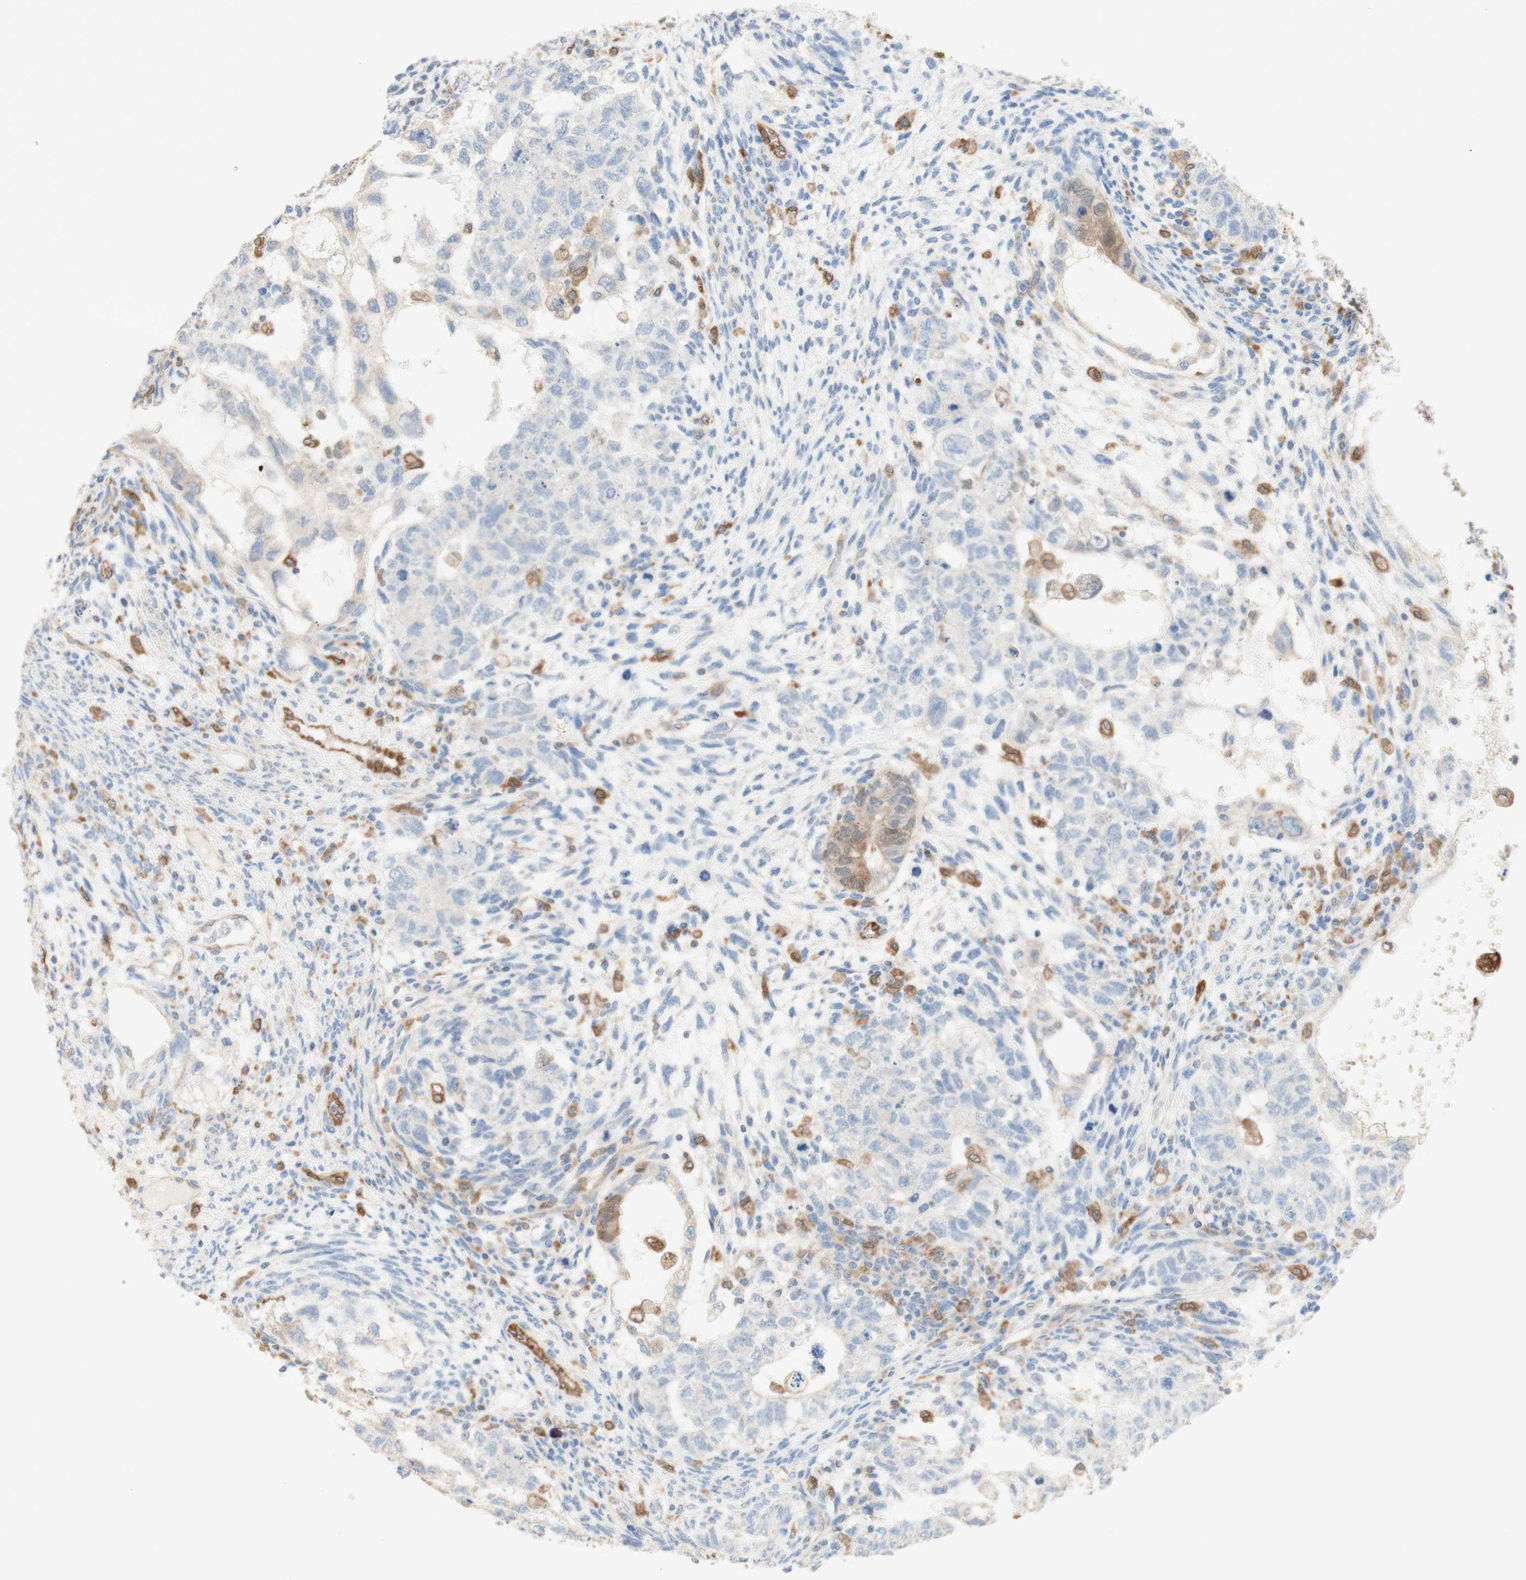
{"staining": {"intensity": "negative", "quantity": "none", "location": "none"}, "tissue": "testis cancer", "cell_type": "Tumor cells", "image_type": "cancer", "snomed": [{"axis": "morphology", "description": "Normal tissue, NOS"}, {"axis": "morphology", "description": "Carcinoma, Embryonal, NOS"}, {"axis": "topography", "description": "Testis"}], "caption": "Tumor cells are negative for brown protein staining in testis cancer.", "gene": "COMT", "patient": {"sex": "male", "age": 36}}